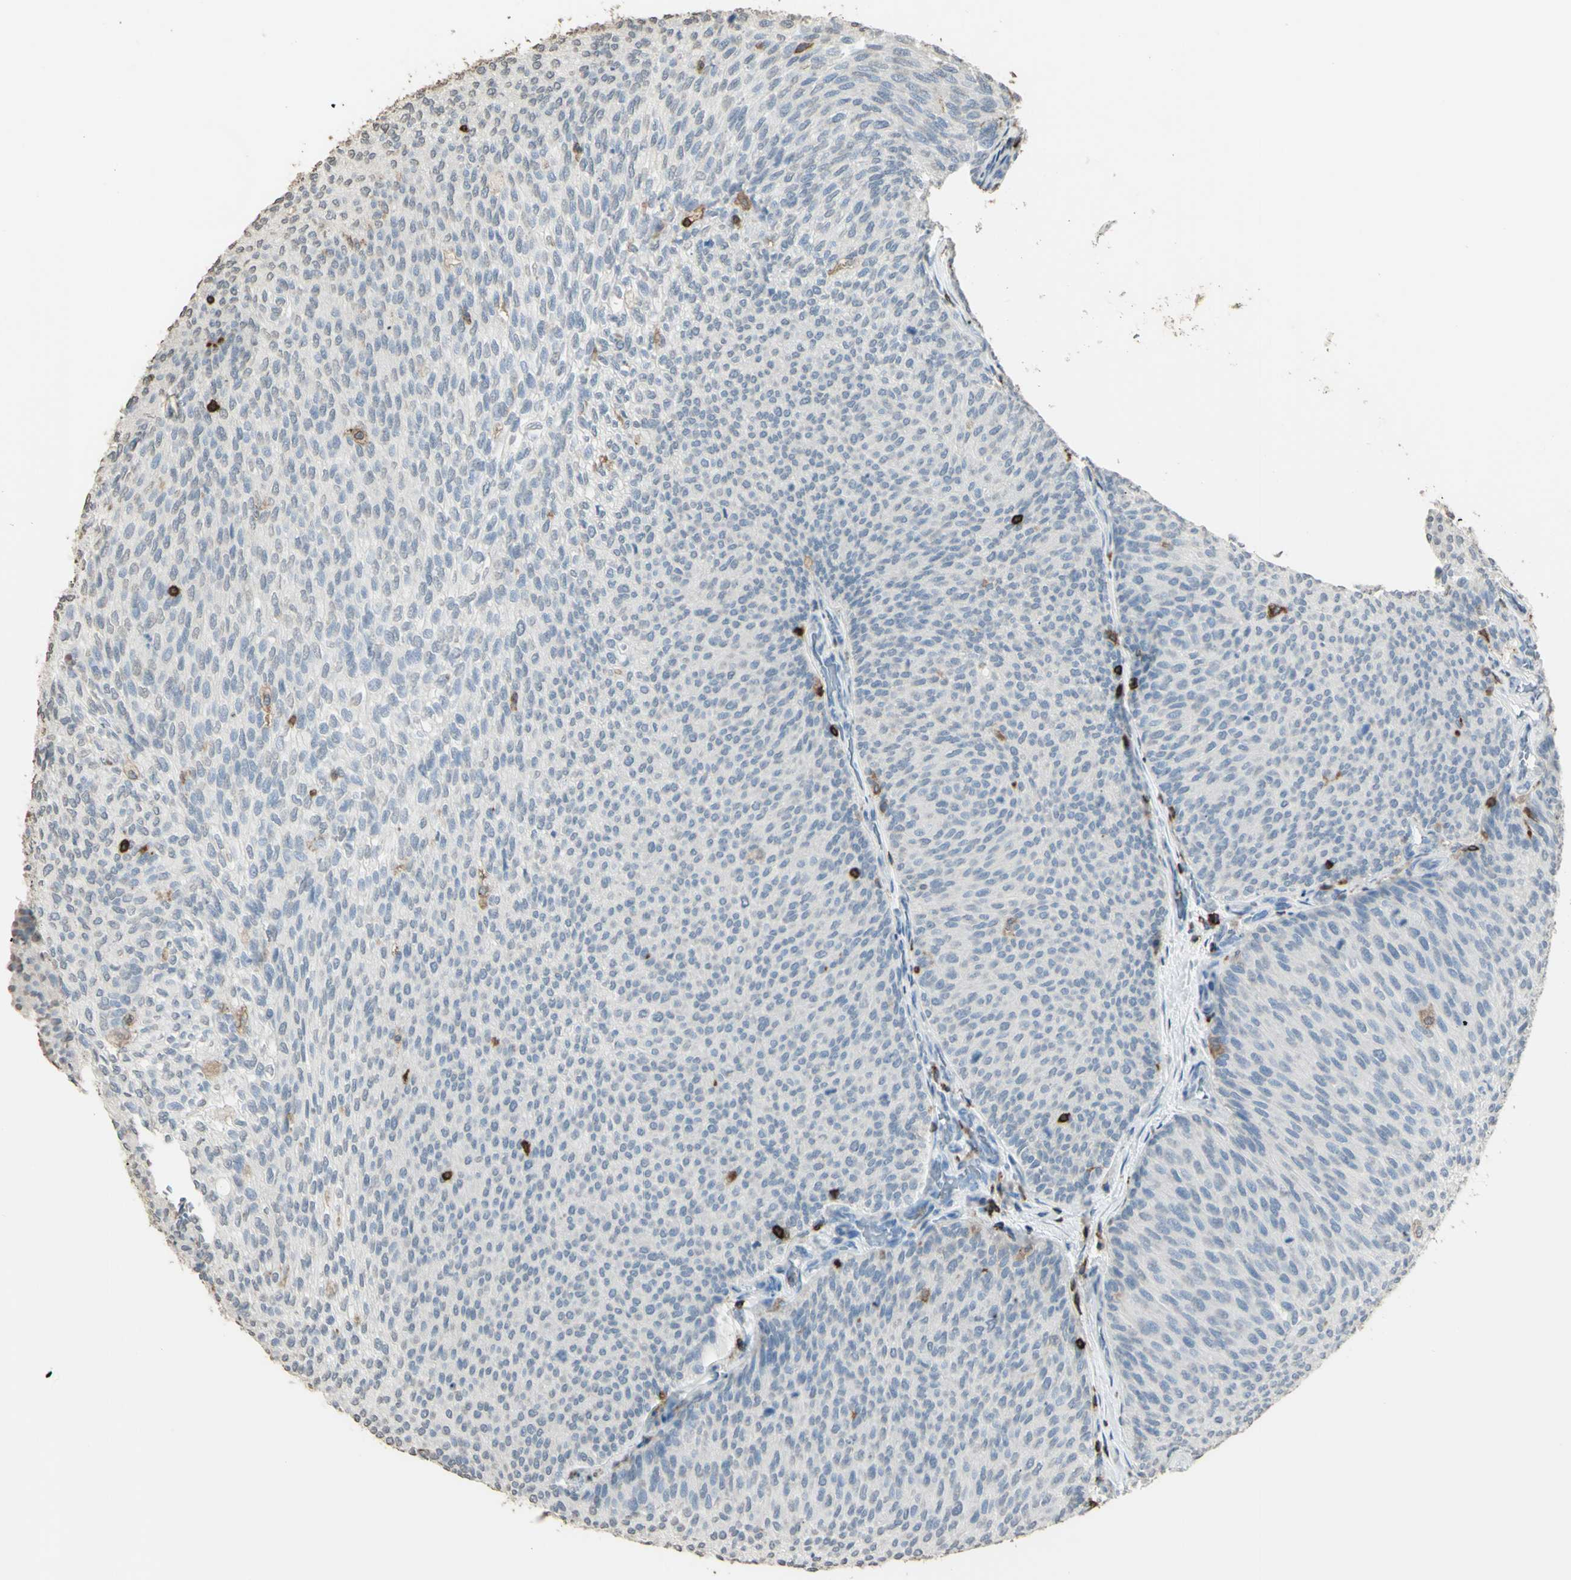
{"staining": {"intensity": "negative", "quantity": "none", "location": "none"}, "tissue": "urothelial cancer", "cell_type": "Tumor cells", "image_type": "cancer", "snomed": [{"axis": "morphology", "description": "Urothelial carcinoma, Low grade"}, {"axis": "topography", "description": "Urinary bladder"}], "caption": "Tumor cells show no significant protein positivity in low-grade urothelial carcinoma. (Stains: DAB (3,3'-diaminobenzidine) IHC with hematoxylin counter stain, Microscopy: brightfield microscopy at high magnification).", "gene": "PSTPIP1", "patient": {"sex": "female", "age": 79}}